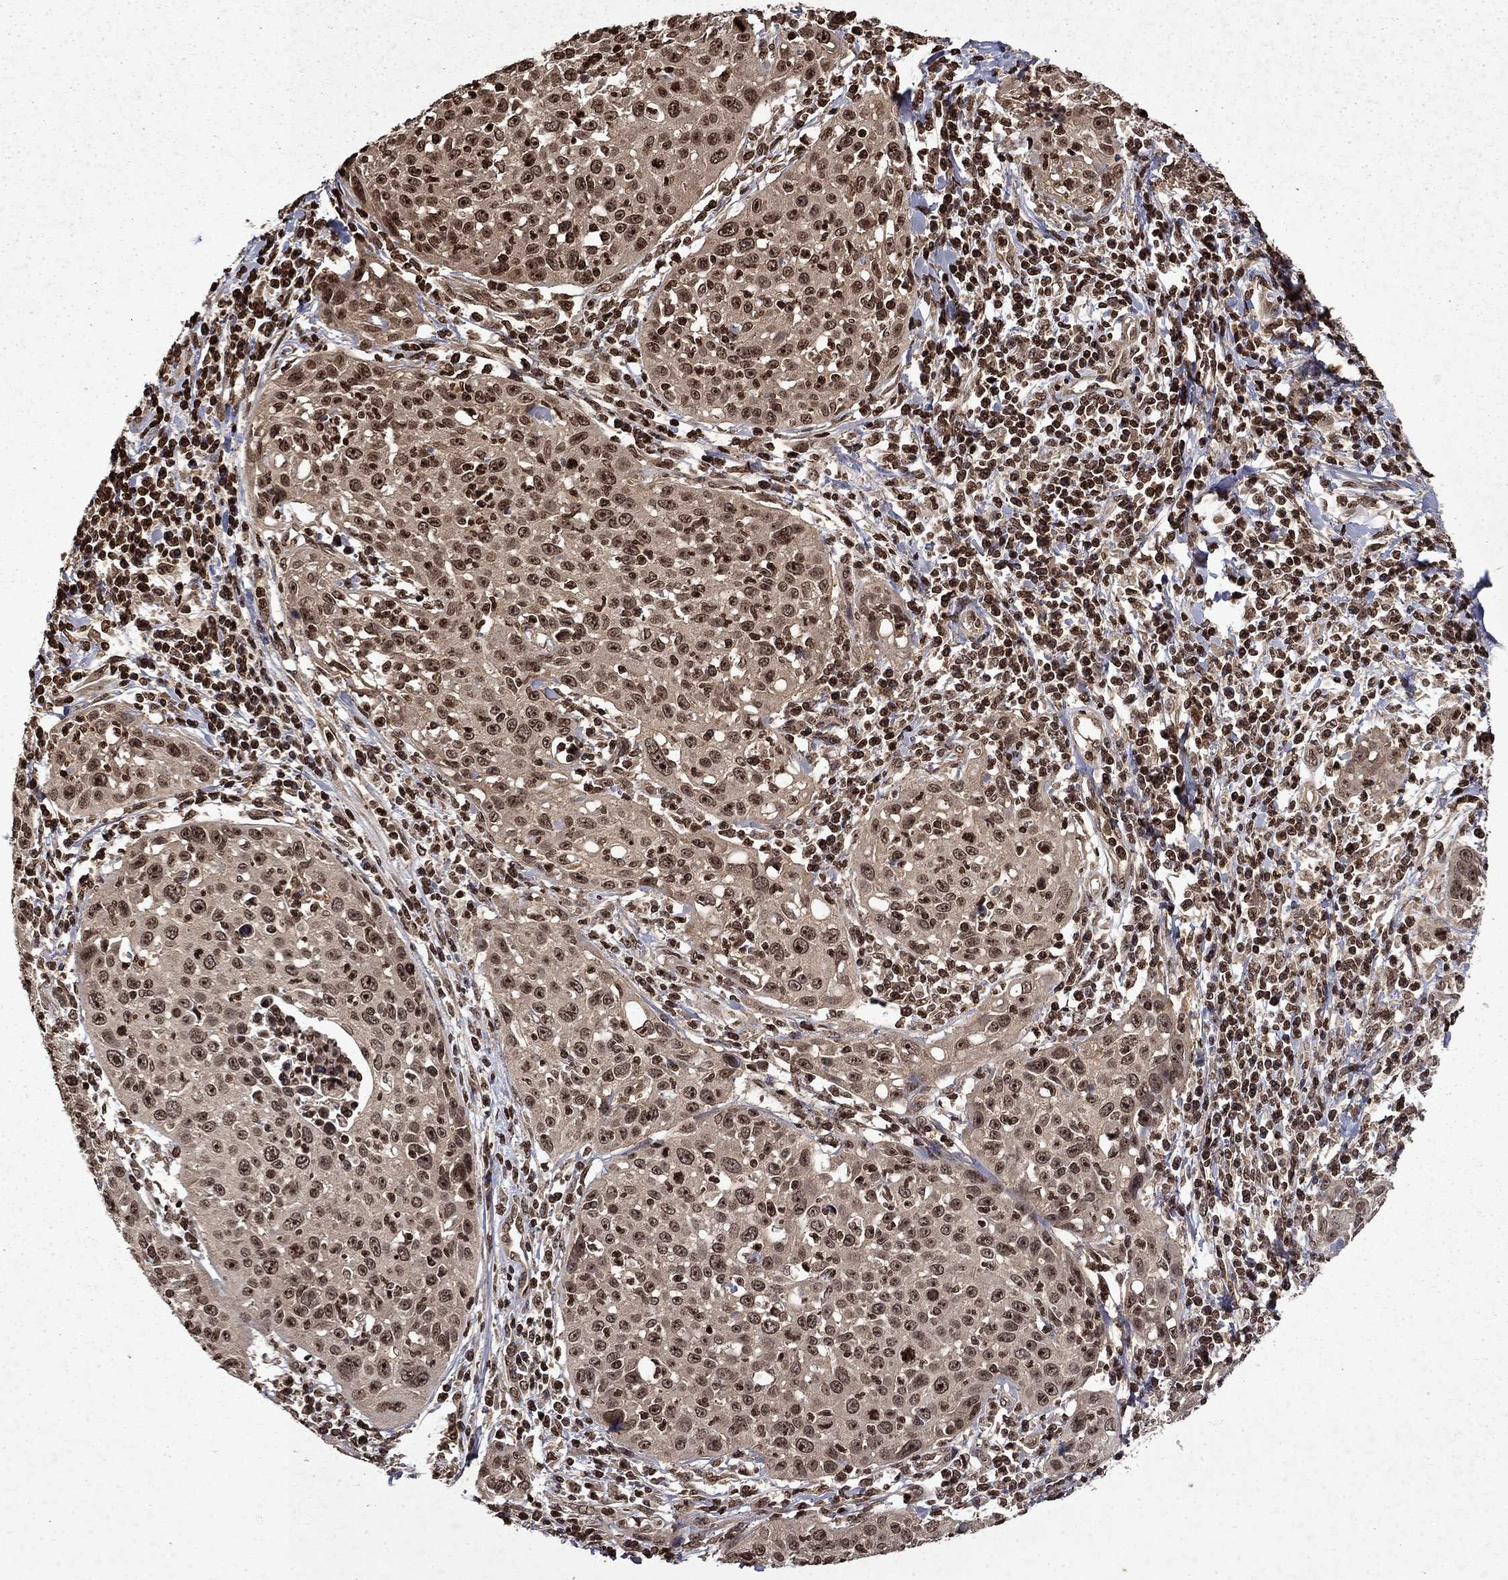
{"staining": {"intensity": "moderate", "quantity": ">75%", "location": "nuclear"}, "tissue": "cervical cancer", "cell_type": "Tumor cells", "image_type": "cancer", "snomed": [{"axis": "morphology", "description": "Squamous cell carcinoma, NOS"}, {"axis": "topography", "description": "Cervix"}], "caption": "Immunohistochemical staining of human squamous cell carcinoma (cervical) reveals moderate nuclear protein positivity in about >75% of tumor cells. (DAB IHC, brown staining for protein, blue staining for nuclei).", "gene": "PIN4", "patient": {"sex": "female", "age": 26}}